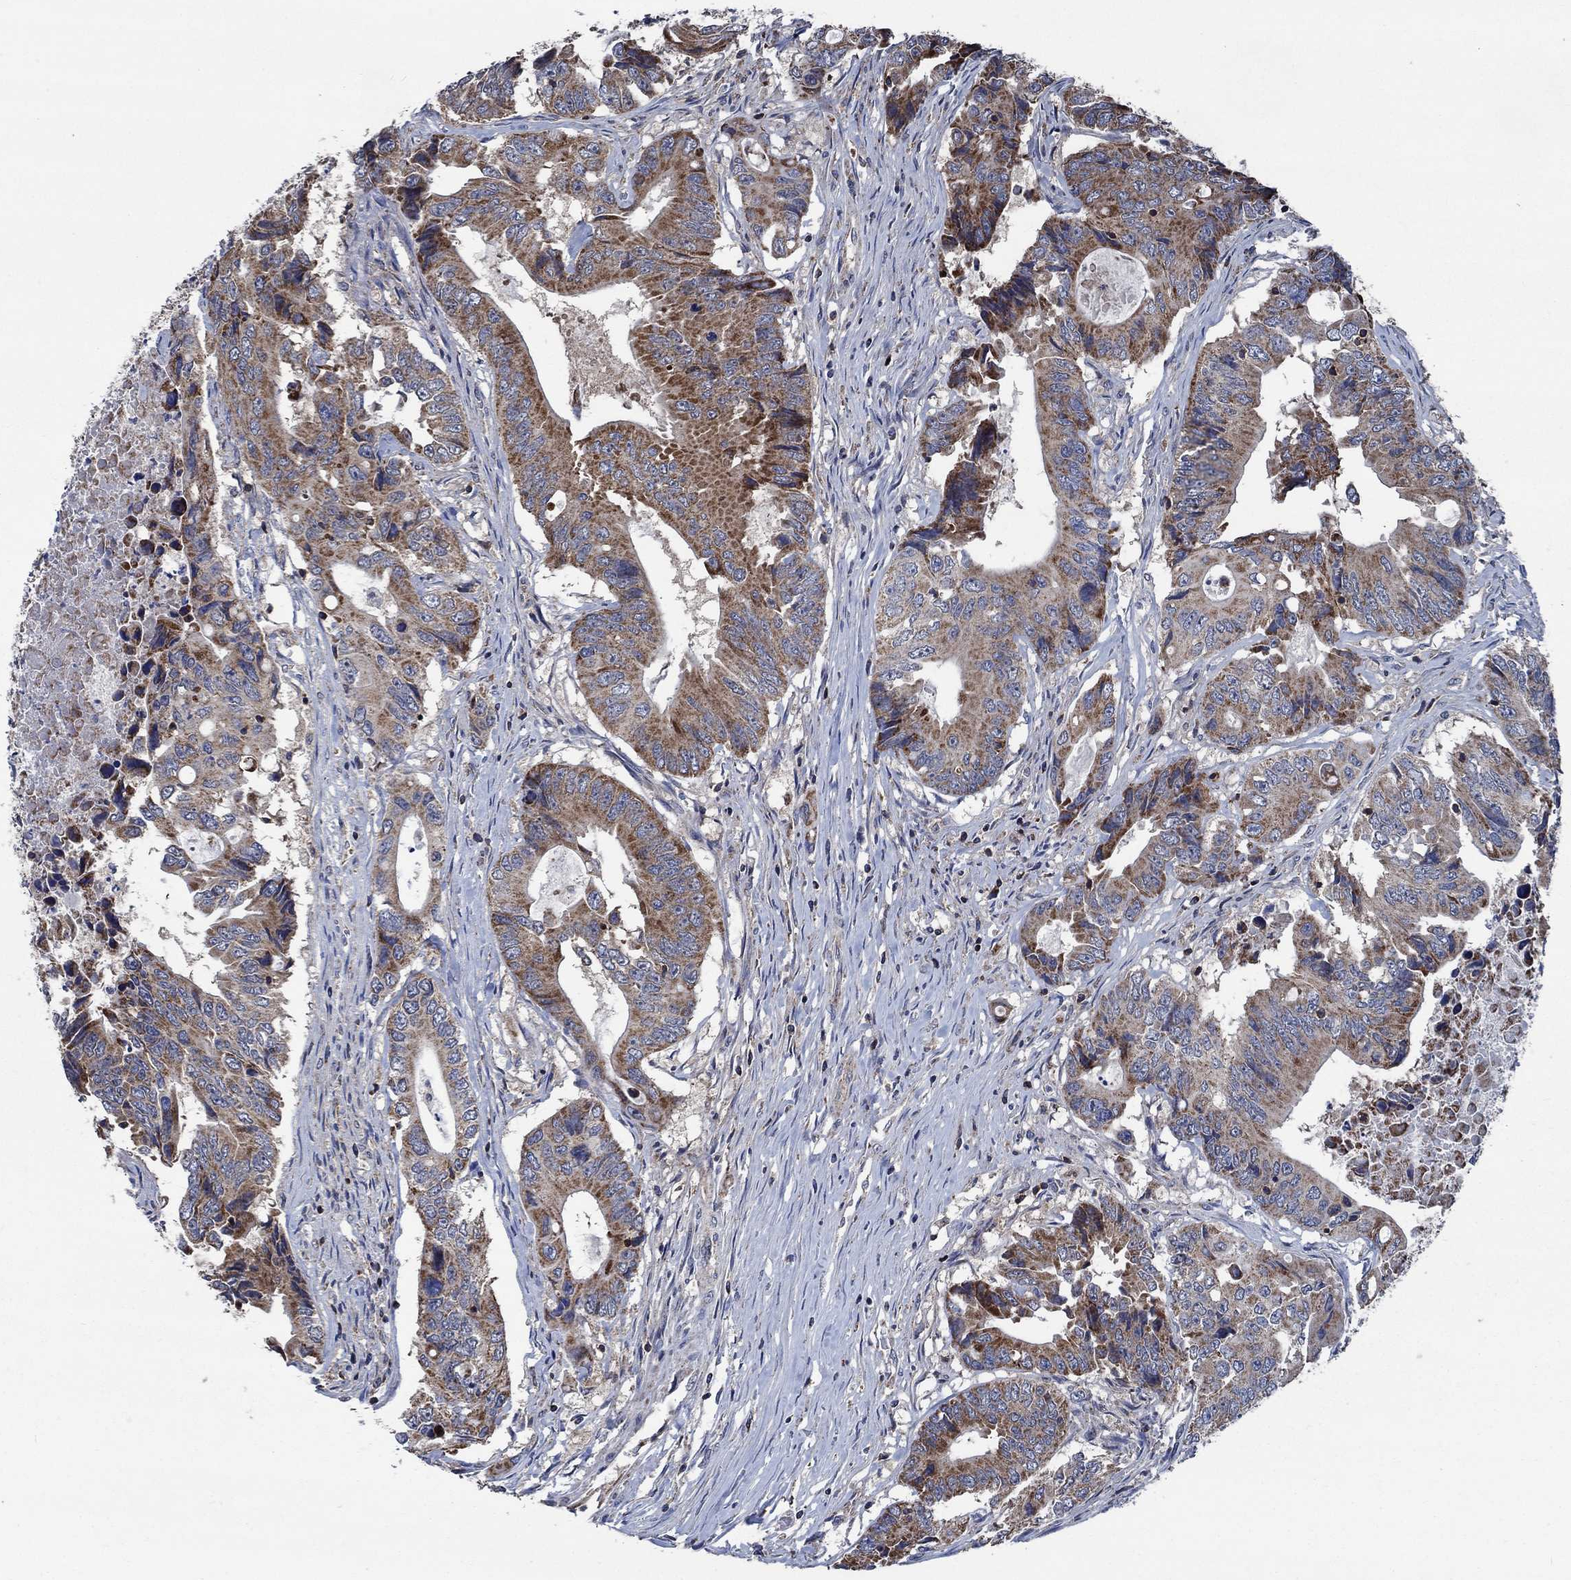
{"staining": {"intensity": "moderate", "quantity": "25%-75%", "location": "cytoplasmic/membranous"}, "tissue": "colorectal cancer", "cell_type": "Tumor cells", "image_type": "cancer", "snomed": [{"axis": "morphology", "description": "Adenocarcinoma, NOS"}, {"axis": "topography", "description": "Colon"}], "caption": "The image demonstrates staining of colorectal cancer (adenocarcinoma), revealing moderate cytoplasmic/membranous protein staining (brown color) within tumor cells. The staining was performed using DAB (3,3'-diaminobenzidine), with brown indicating positive protein expression. Nuclei are stained blue with hematoxylin.", "gene": "STXBP6", "patient": {"sex": "female", "age": 90}}